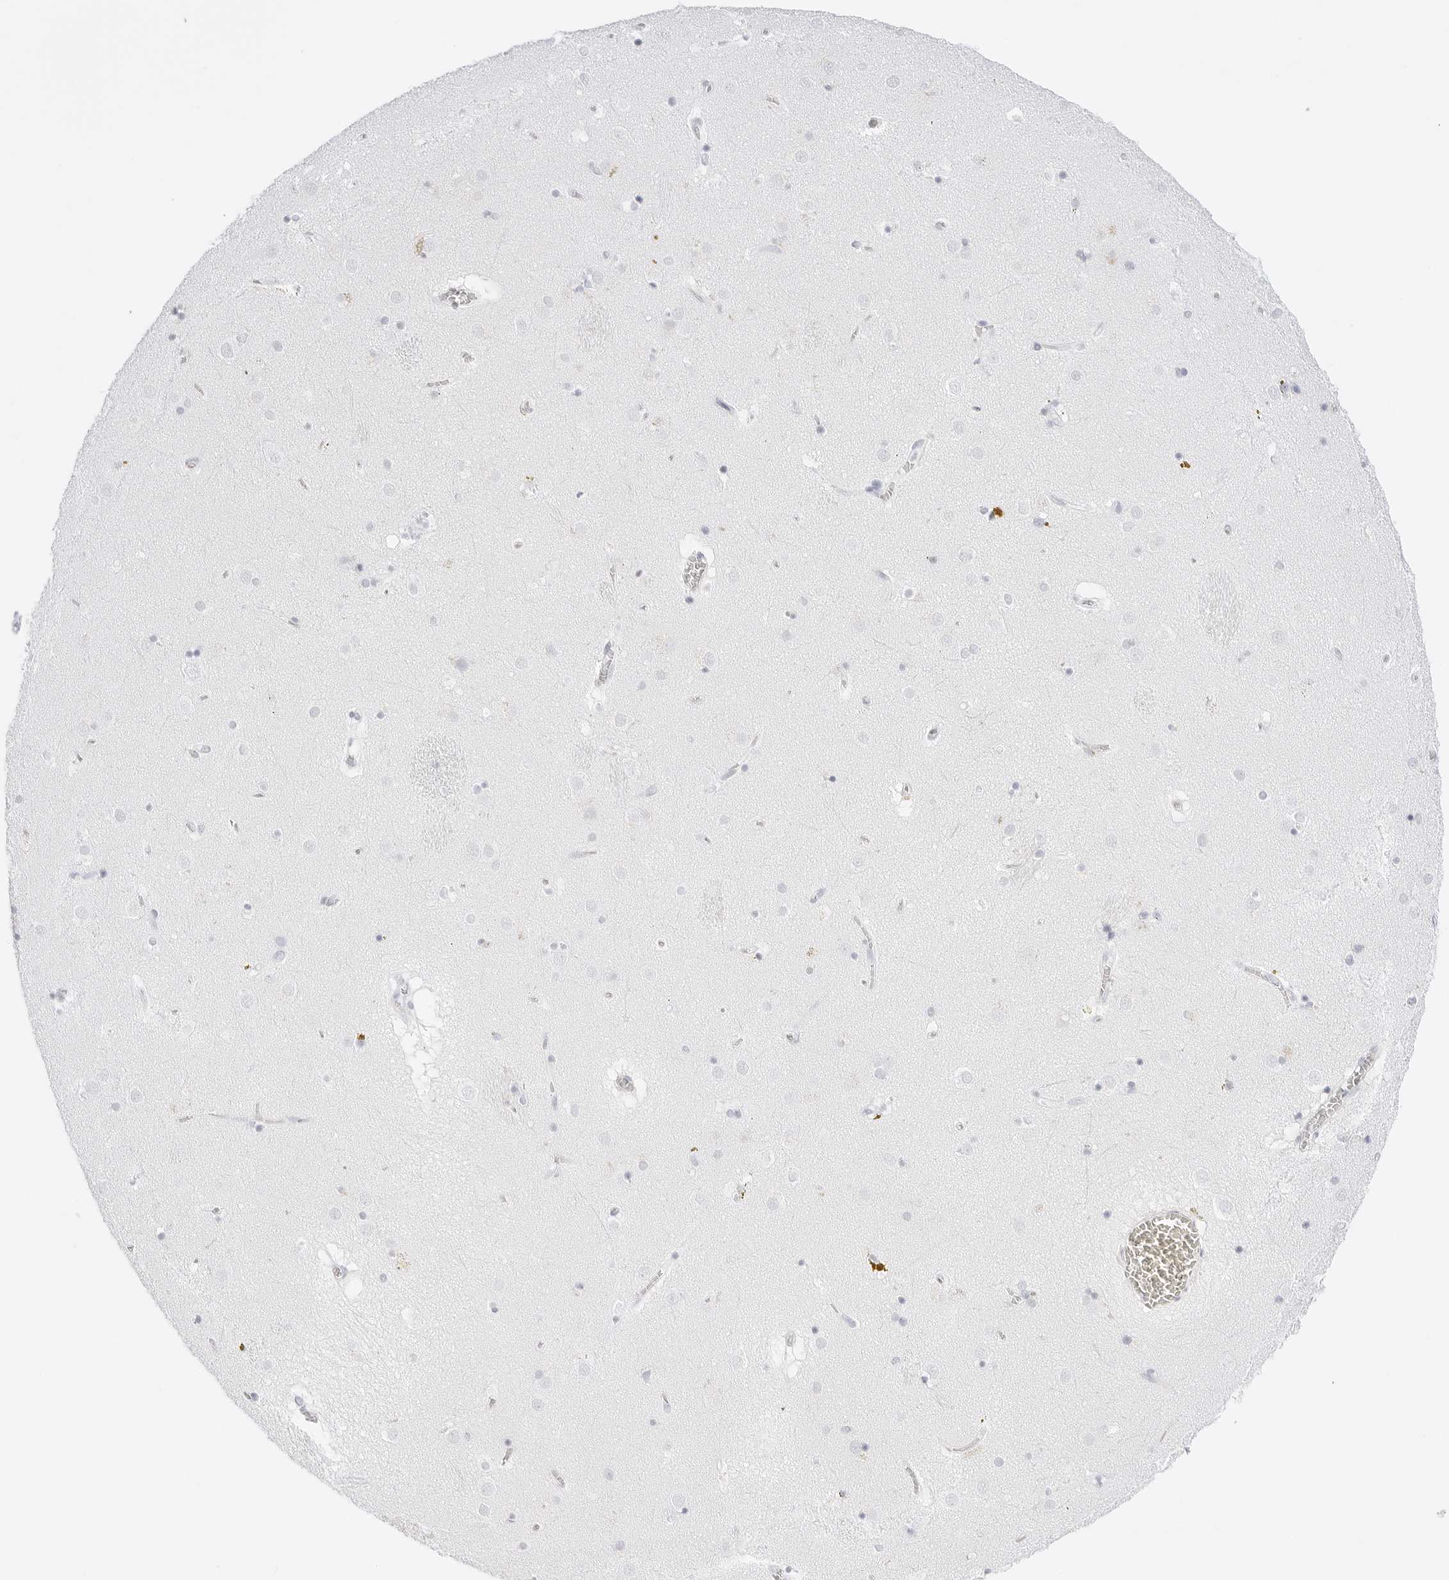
{"staining": {"intensity": "negative", "quantity": "none", "location": "none"}, "tissue": "caudate", "cell_type": "Glial cells", "image_type": "normal", "snomed": [{"axis": "morphology", "description": "Normal tissue, NOS"}, {"axis": "topography", "description": "Lateral ventricle wall"}], "caption": "Immunohistochemistry (IHC) photomicrograph of benign caudate stained for a protein (brown), which shows no staining in glial cells. Brightfield microscopy of immunohistochemistry (IHC) stained with DAB (3,3'-diaminobenzidine) (brown) and hematoxylin (blue), captured at high magnification.", "gene": "TFF2", "patient": {"sex": "male", "age": 70}}